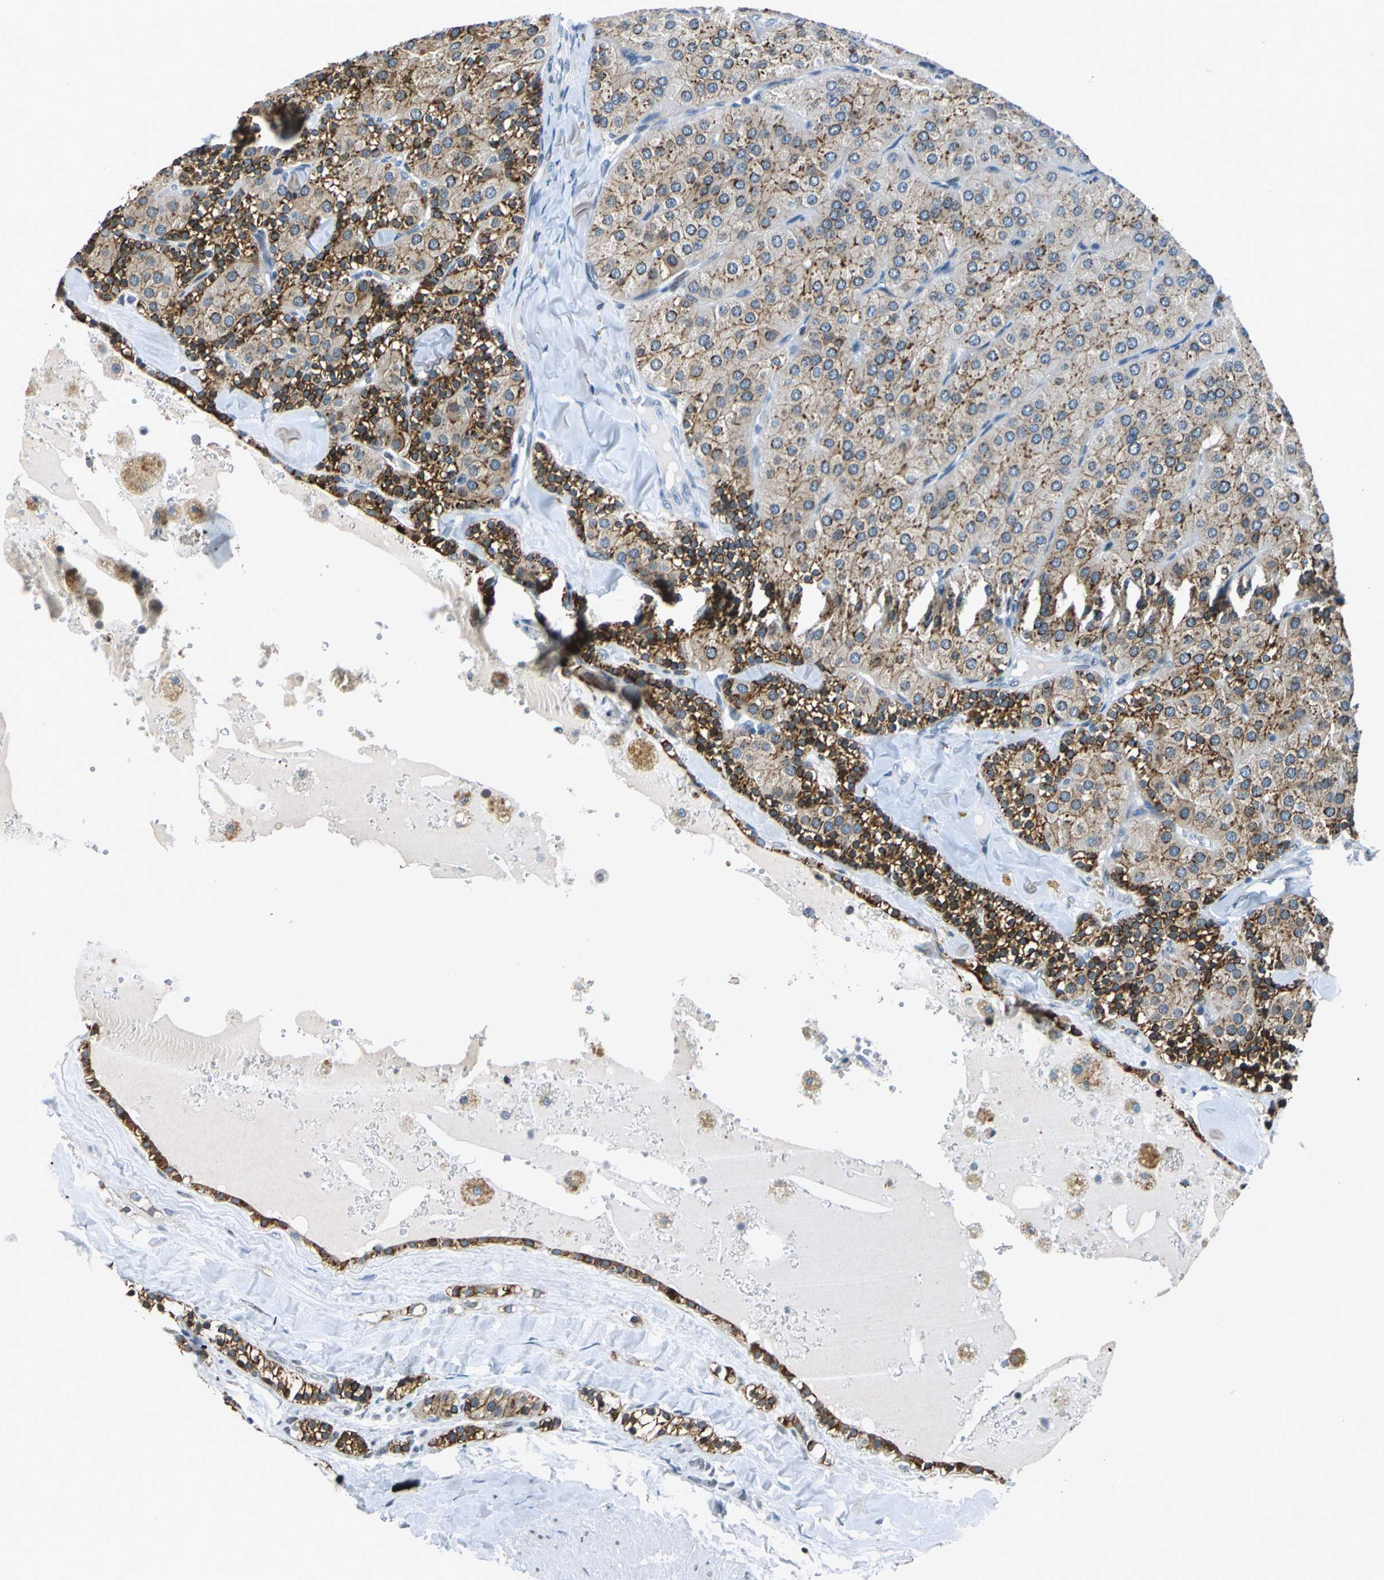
{"staining": {"intensity": "strong", "quantity": ">75%", "location": "cytoplasmic/membranous"}, "tissue": "parathyroid gland", "cell_type": "Glandular cells", "image_type": "normal", "snomed": [{"axis": "morphology", "description": "Normal tissue, NOS"}, {"axis": "morphology", "description": "Adenoma, NOS"}, {"axis": "topography", "description": "Parathyroid gland"}], "caption": "Immunohistochemical staining of benign parathyroid gland demonstrates high levels of strong cytoplasmic/membranous expression in about >75% of glandular cells.", "gene": "HCFC2", "patient": {"sex": "female", "age": 86}}